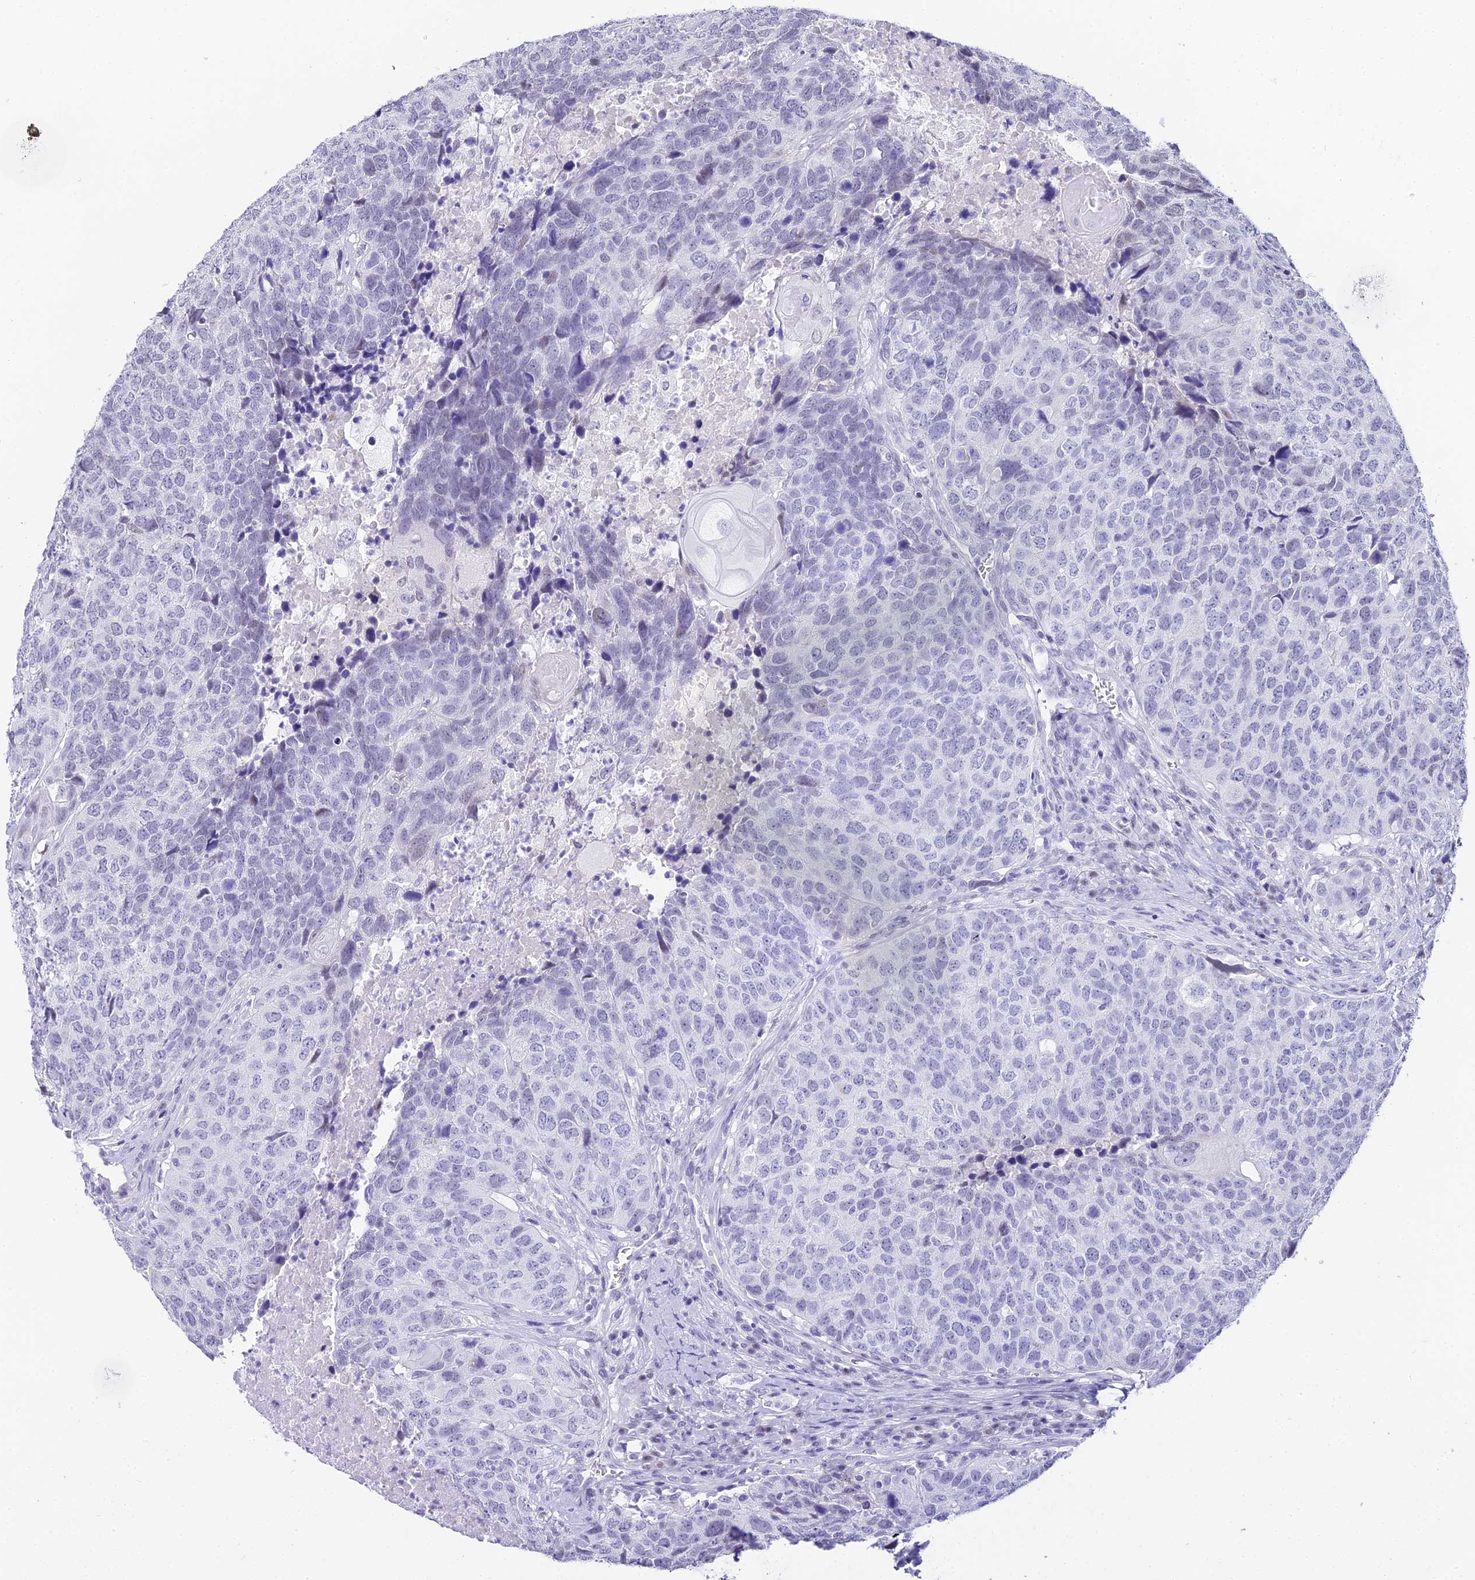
{"staining": {"intensity": "negative", "quantity": "none", "location": "none"}, "tissue": "head and neck cancer", "cell_type": "Tumor cells", "image_type": "cancer", "snomed": [{"axis": "morphology", "description": "Squamous cell carcinoma, NOS"}, {"axis": "topography", "description": "Head-Neck"}], "caption": "Tumor cells show no significant expression in squamous cell carcinoma (head and neck).", "gene": "ABHD14A-ACY1", "patient": {"sex": "male", "age": 66}}